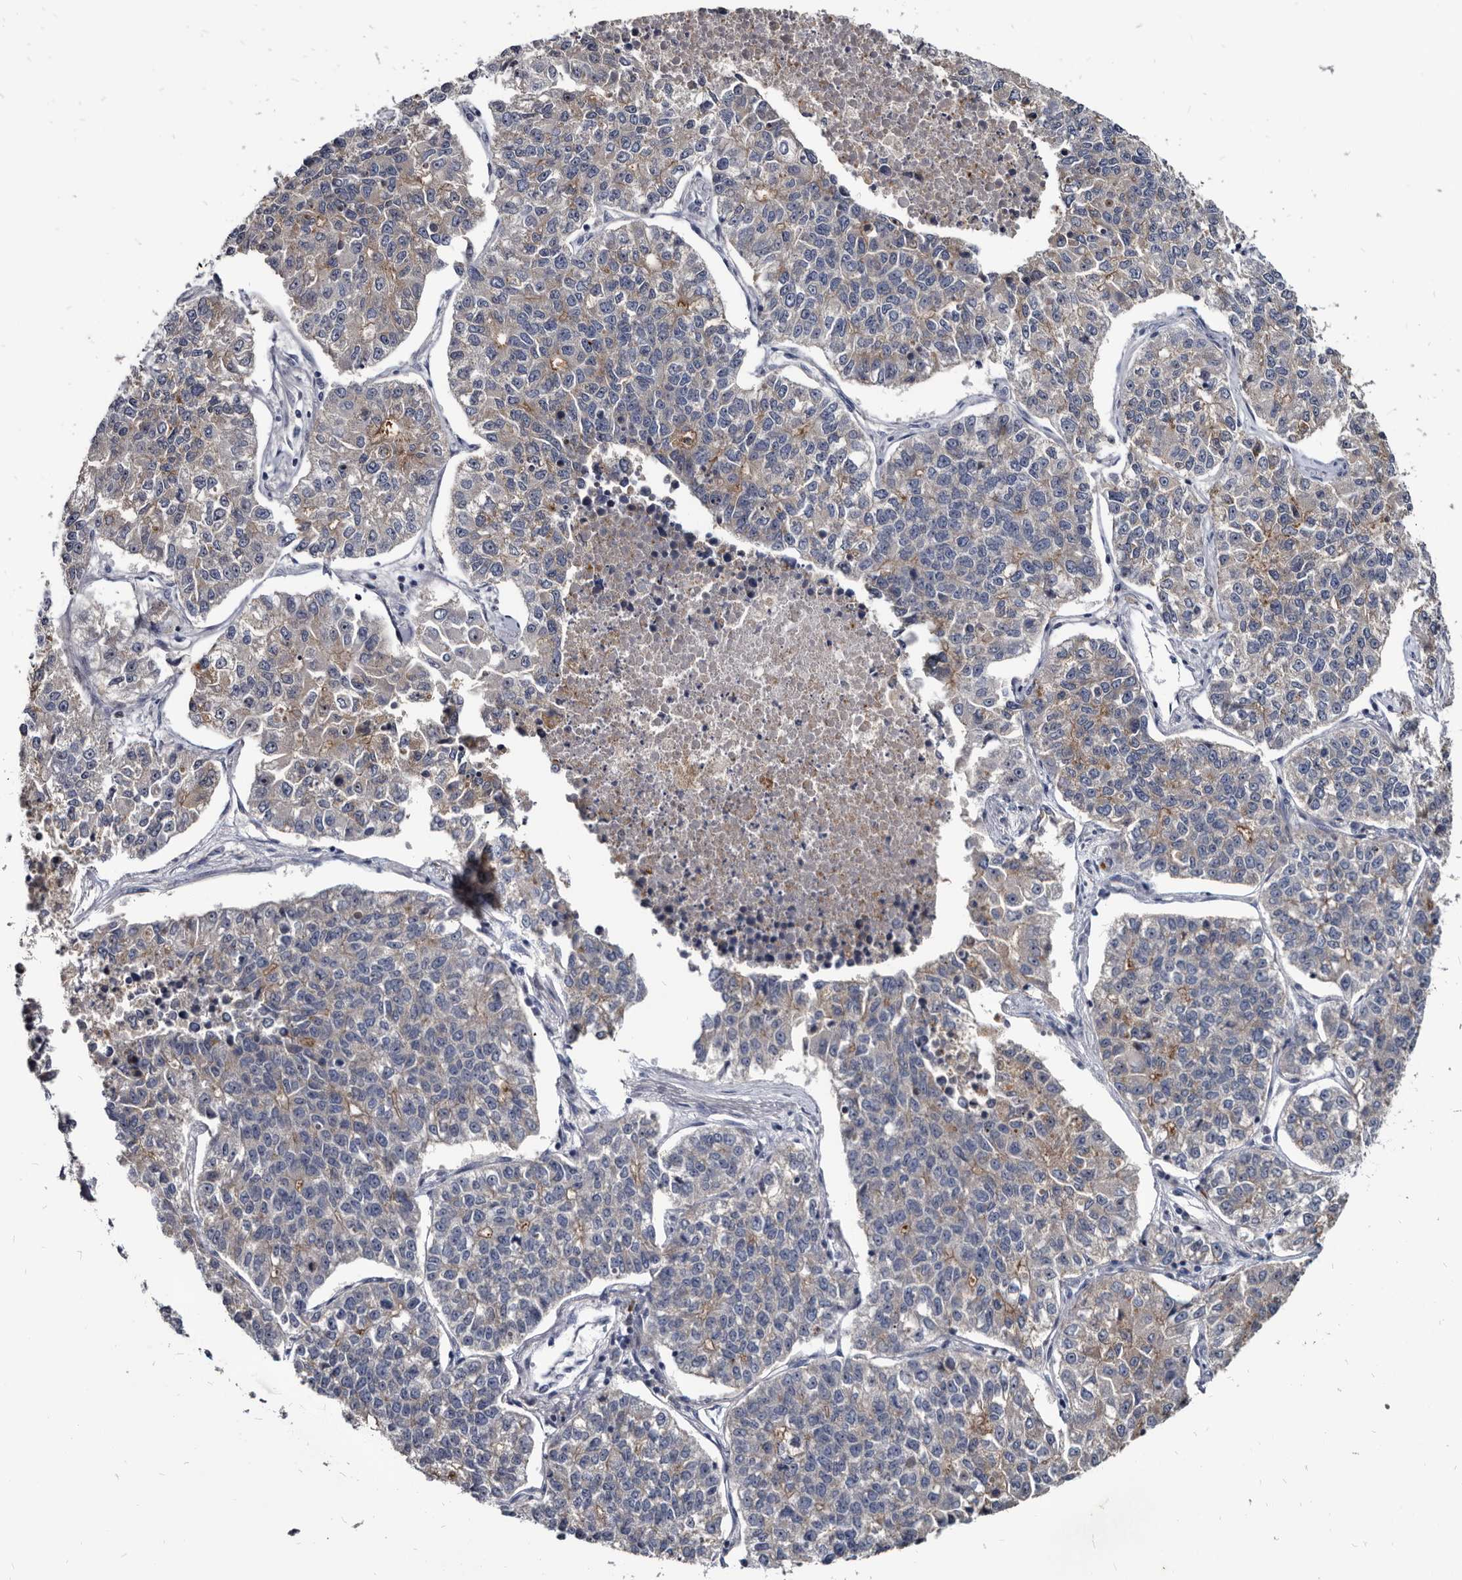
{"staining": {"intensity": "moderate", "quantity": "<25%", "location": "cytoplasmic/membranous"}, "tissue": "lung cancer", "cell_type": "Tumor cells", "image_type": "cancer", "snomed": [{"axis": "morphology", "description": "Adenocarcinoma, NOS"}, {"axis": "topography", "description": "Lung"}], "caption": "Moderate cytoplasmic/membranous positivity is present in about <25% of tumor cells in adenocarcinoma (lung). The staining was performed using DAB, with brown indicating positive protein expression. Nuclei are stained blue with hematoxylin.", "gene": "PRSS8", "patient": {"sex": "male", "age": 49}}